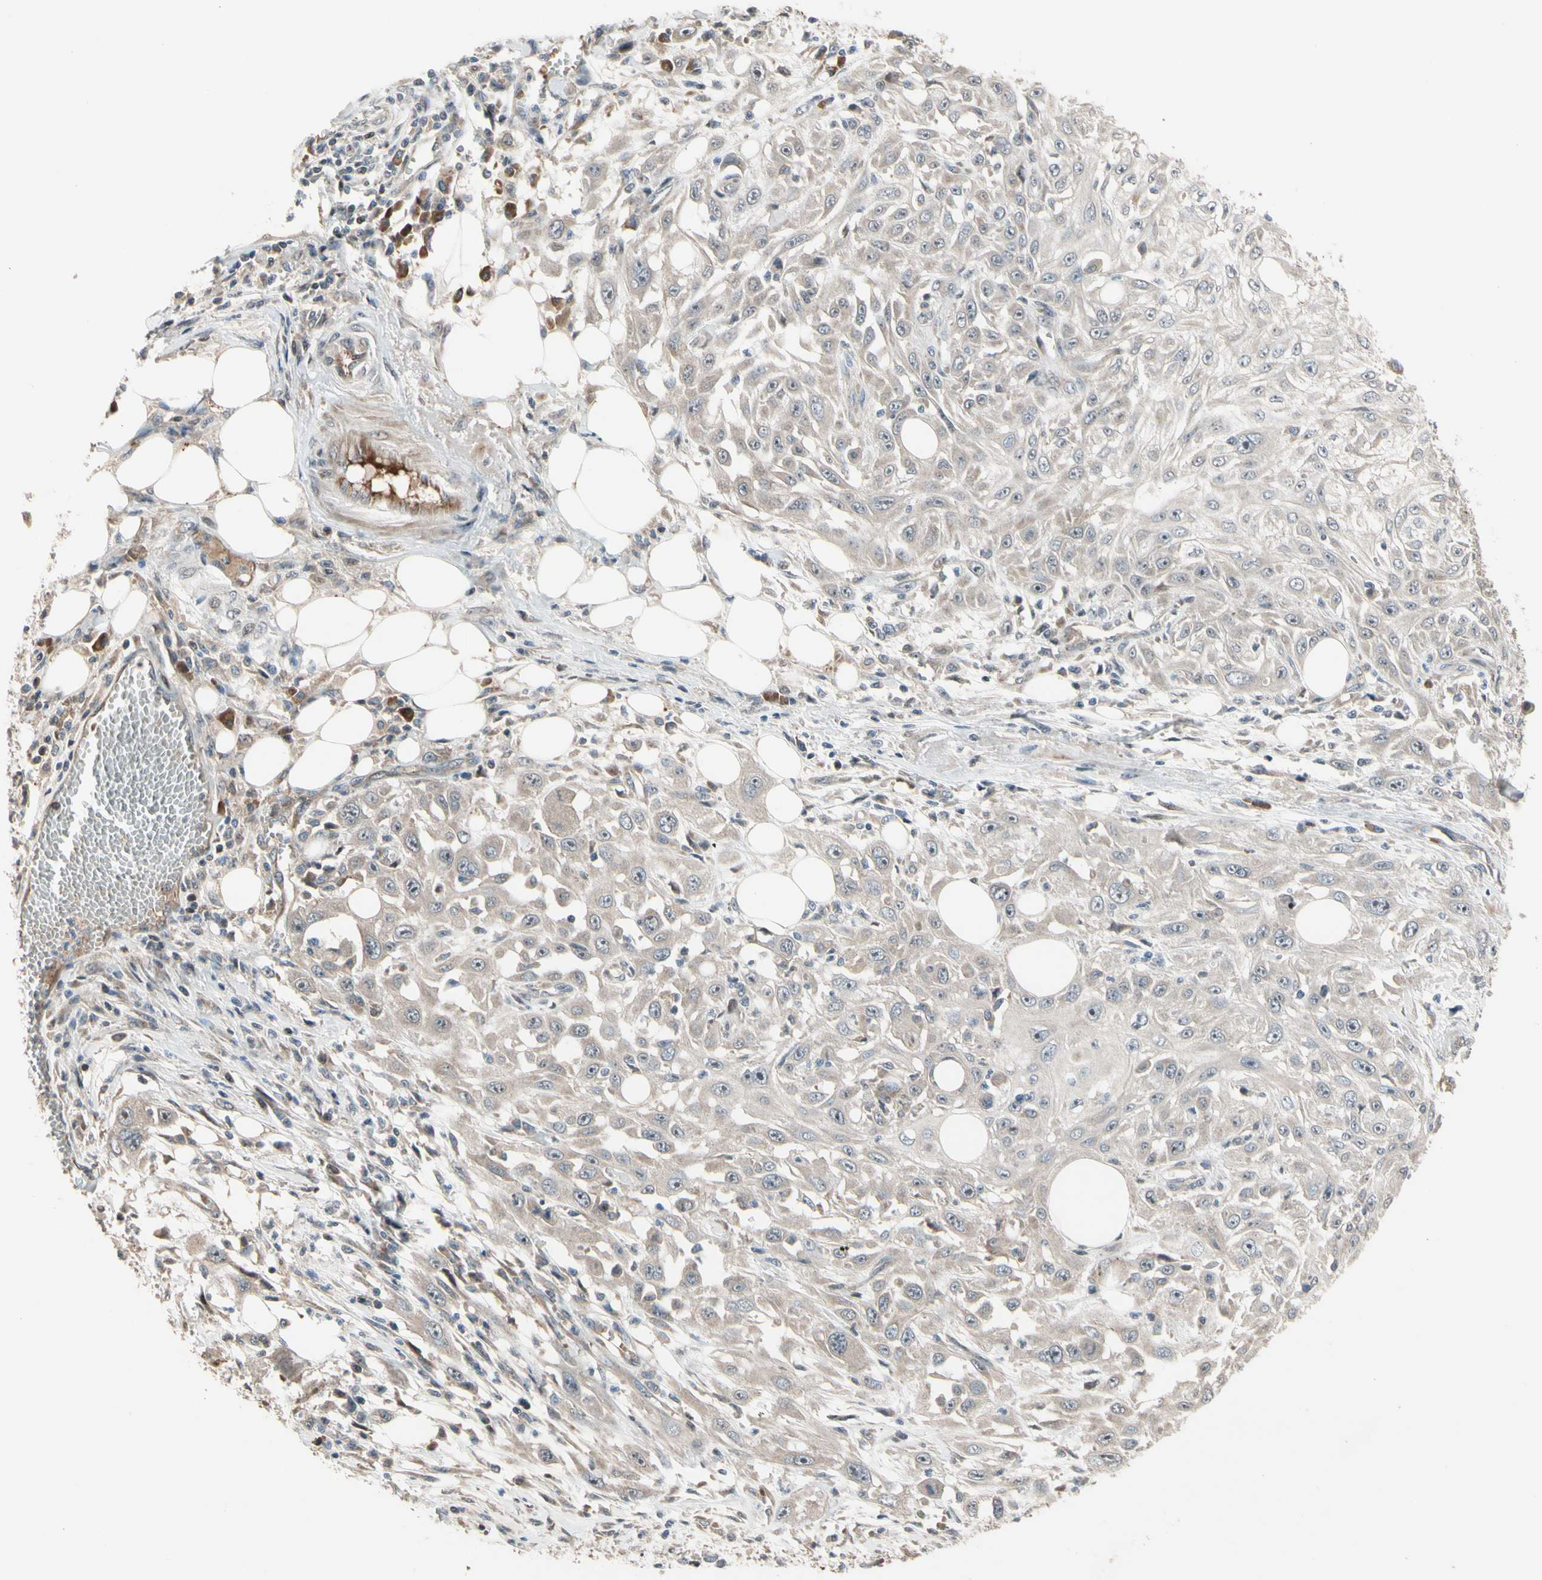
{"staining": {"intensity": "negative", "quantity": "none", "location": "none"}, "tissue": "skin cancer", "cell_type": "Tumor cells", "image_type": "cancer", "snomed": [{"axis": "morphology", "description": "Squamous cell carcinoma, NOS"}, {"axis": "topography", "description": "Skin"}], "caption": "IHC histopathology image of neoplastic tissue: squamous cell carcinoma (skin) stained with DAB shows no significant protein staining in tumor cells. (Immunohistochemistry, brightfield microscopy, high magnification).", "gene": "SNX29", "patient": {"sex": "male", "age": 75}}